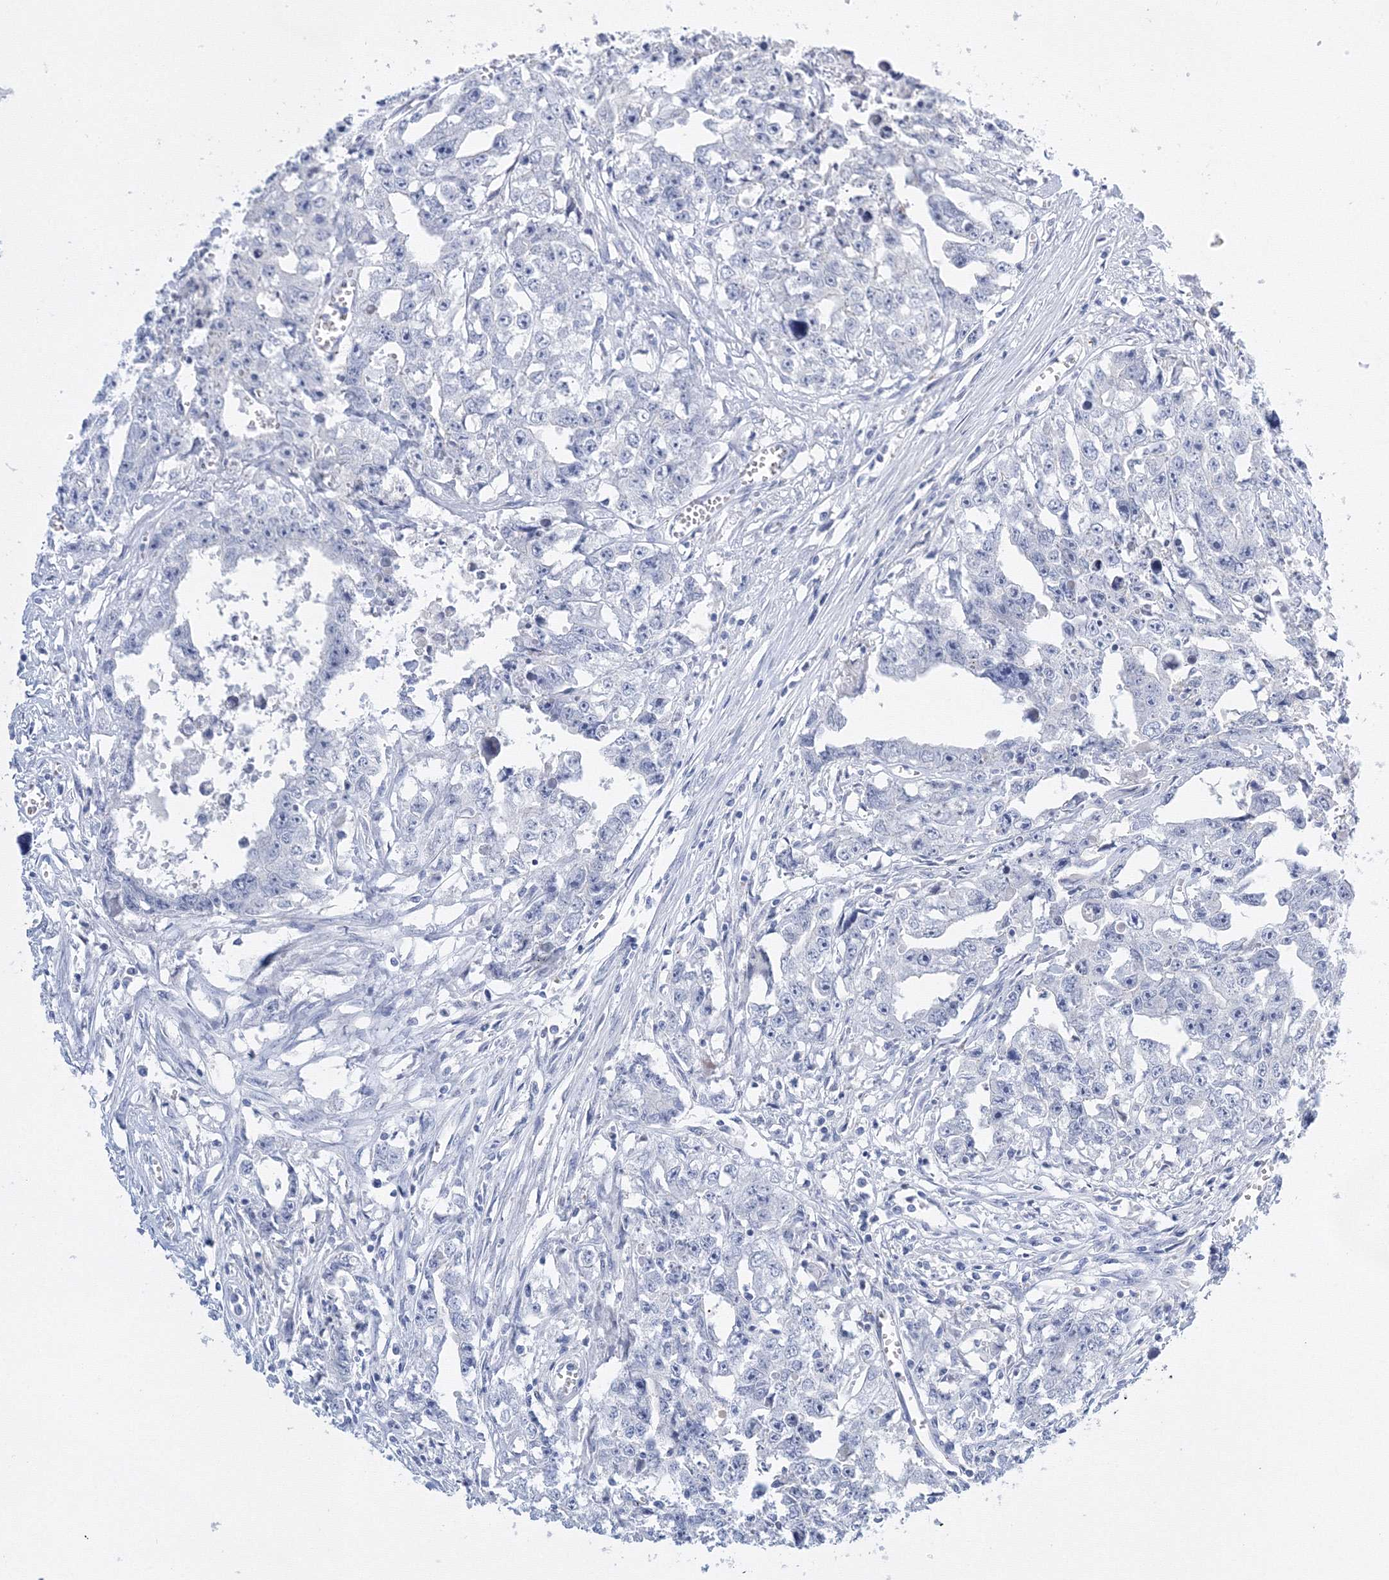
{"staining": {"intensity": "negative", "quantity": "none", "location": "none"}, "tissue": "testis cancer", "cell_type": "Tumor cells", "image_type": "cancer", "snomed": [{"axis": "morphology", "description": "Seminoma, NOS"}, {"axis": "morphology", "description": "Carcinoma, Embryonal, NOS"}, {"axis": "topography", "description": "Testis"}], "caption": "The image shows no staining of tumor cells in testis seminoma.", "gene": "AASDH", "patient": {"sex": "male", "age": 43}}